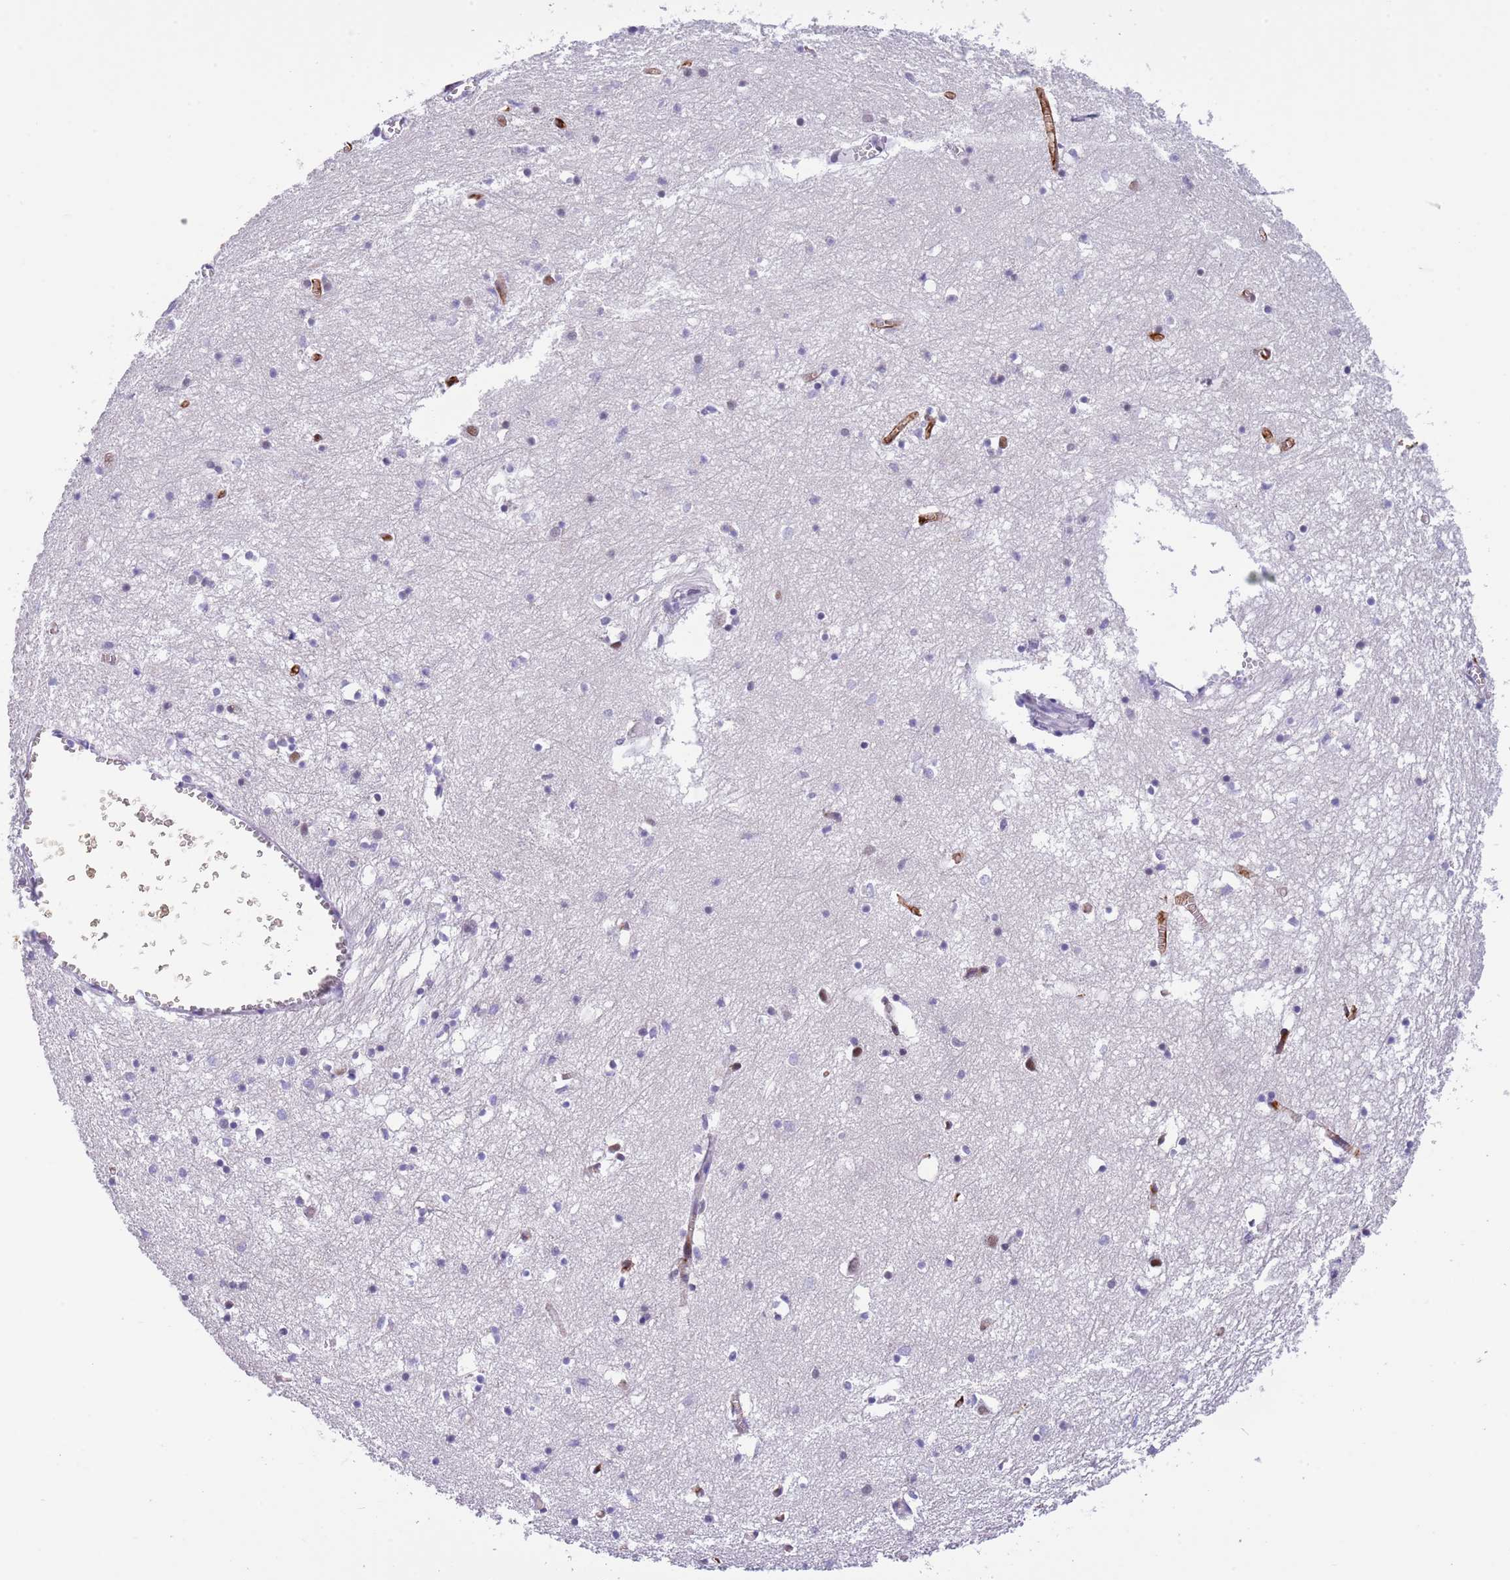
{"staining": {"intensity": "moderate", "quantity": "<25%", "location": "nuclear"}, "tissue": "hippocampus", "cell_type": "Glial cells", "image_type": "normal", "snomed": [{"axis": "morphology", "description": "Normal tissue, NOS"}, {"axis": "topography", "description": "Hippocampus"}], "caption": "The histopathology image displays immunohistochemical staining of benign hippocampus. There is moderate nuclear staining is present in approximately <25% of glial cells.", "gene": "RFX1", "patient": {"sex": "male", "age": 70}}